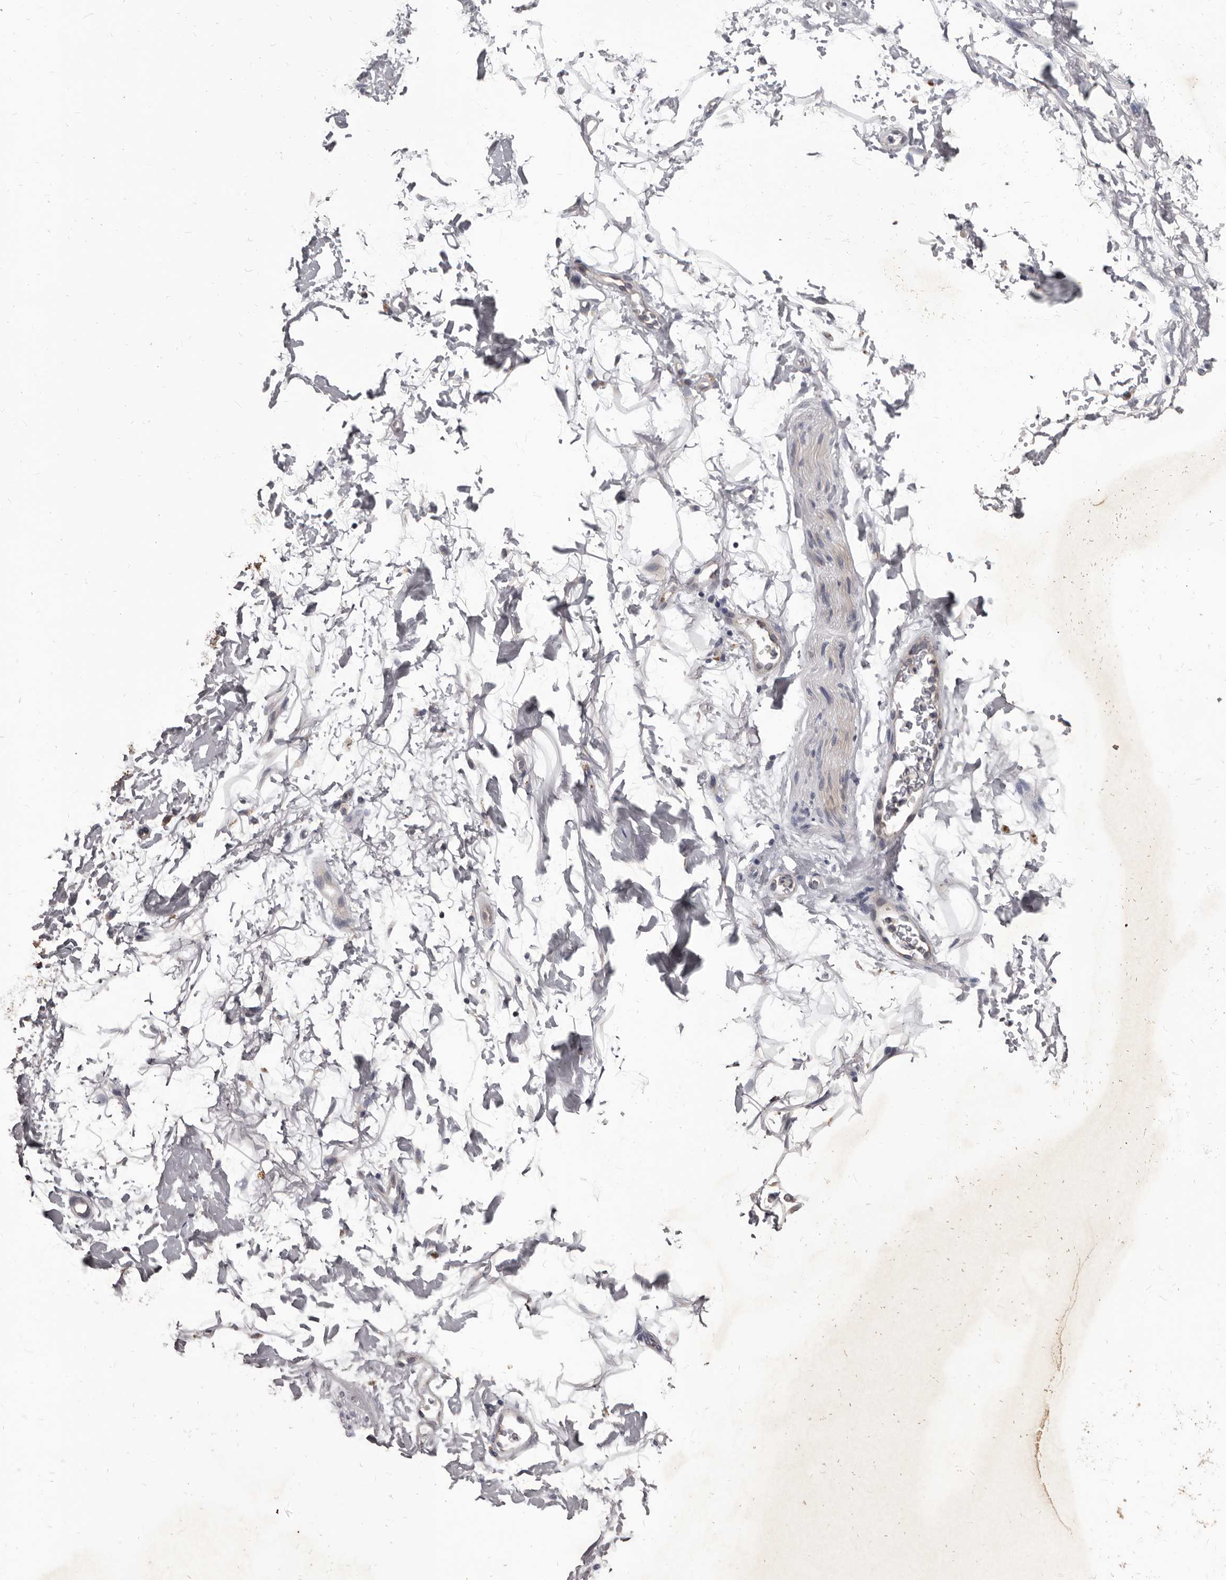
{"staining": {"intensity": "negative", "quantity": "none", "location": "none"}, "tissue": "adipose tissue", "cell_type": "Adipocytes", "image_type": "normal", "snomed": [{"axis": "morphology", "description": "Normal tissue, NOS"}, {"axis": "morphology", "description": "Adenocarcinoma, NOS"}, {"axis": "topography", "description": "Pancreas"}, {"axis": "topography", "description": "Peripheral nerve tissue"}], "caption": "Adipocytes show no significant protein expression in unremarkable adipose tissue.", "gene": "ALDH5A1", "patient": {"sex": "male", "age": 59}}